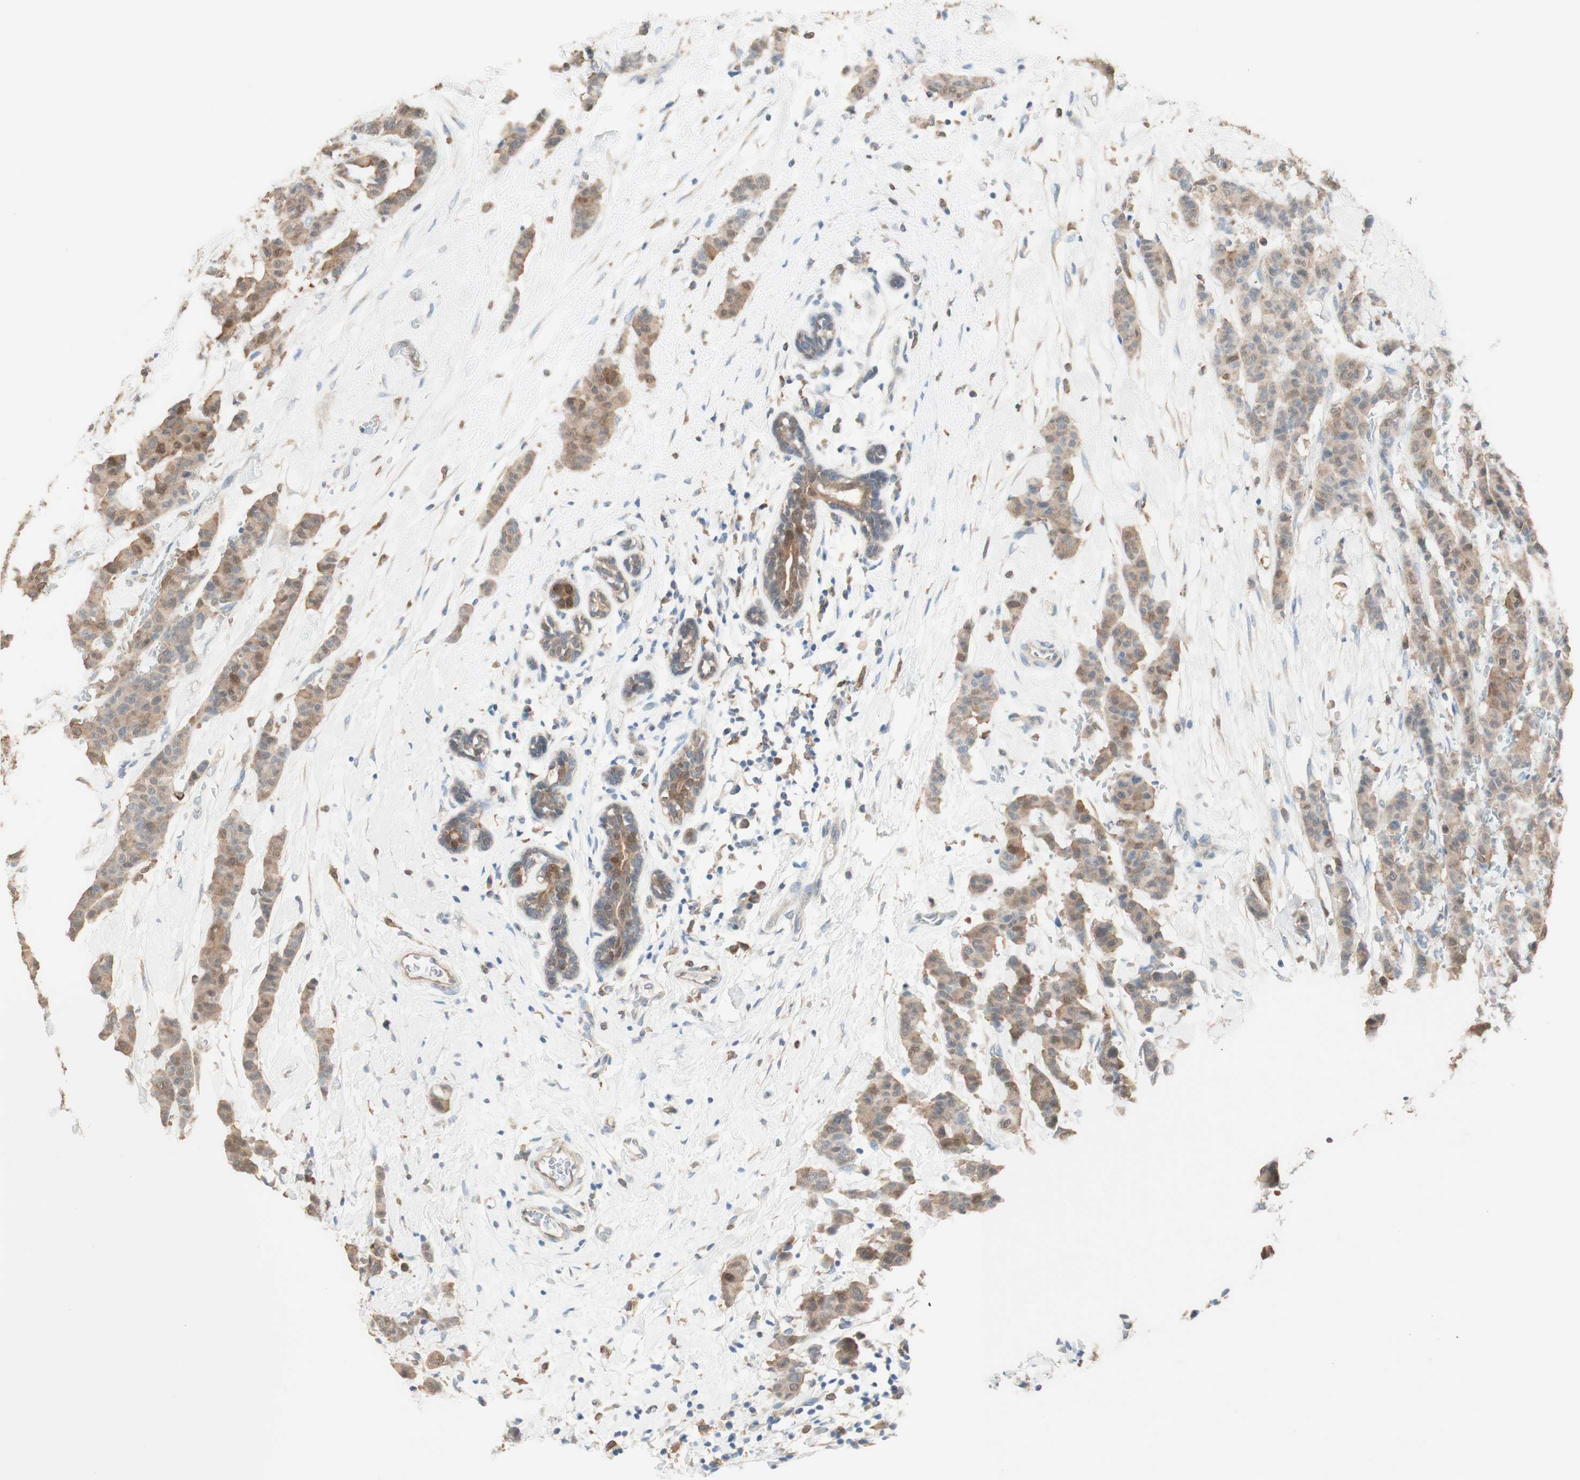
{"staining": {"intensity": "weak", "quantity": ">75%", "location": "cytoplasmic/membranous,nuclear"}, "tissue": "breast cancer", "cell_type": "Tumor cells", "image_type": "cancer", "snomed": [{"axis": "morphology", "description": "Normal tissue, NOS"}, {"axis": "morphology", "description": "Duct carcinoma"}, {"axis": "topography", "description": "Breast"}], "caption": "This image exhibits infiltrating ductal carcinoma (breast) stained with immunohistochemistry to label a protein in brown. The cytoplasmic/membranous and nuclear of tumor cells show weak positivity for the protein. Nuclei are counter-stained blue.", "gene": "COMT", "patient": {"sex": "female", "age": 40}}